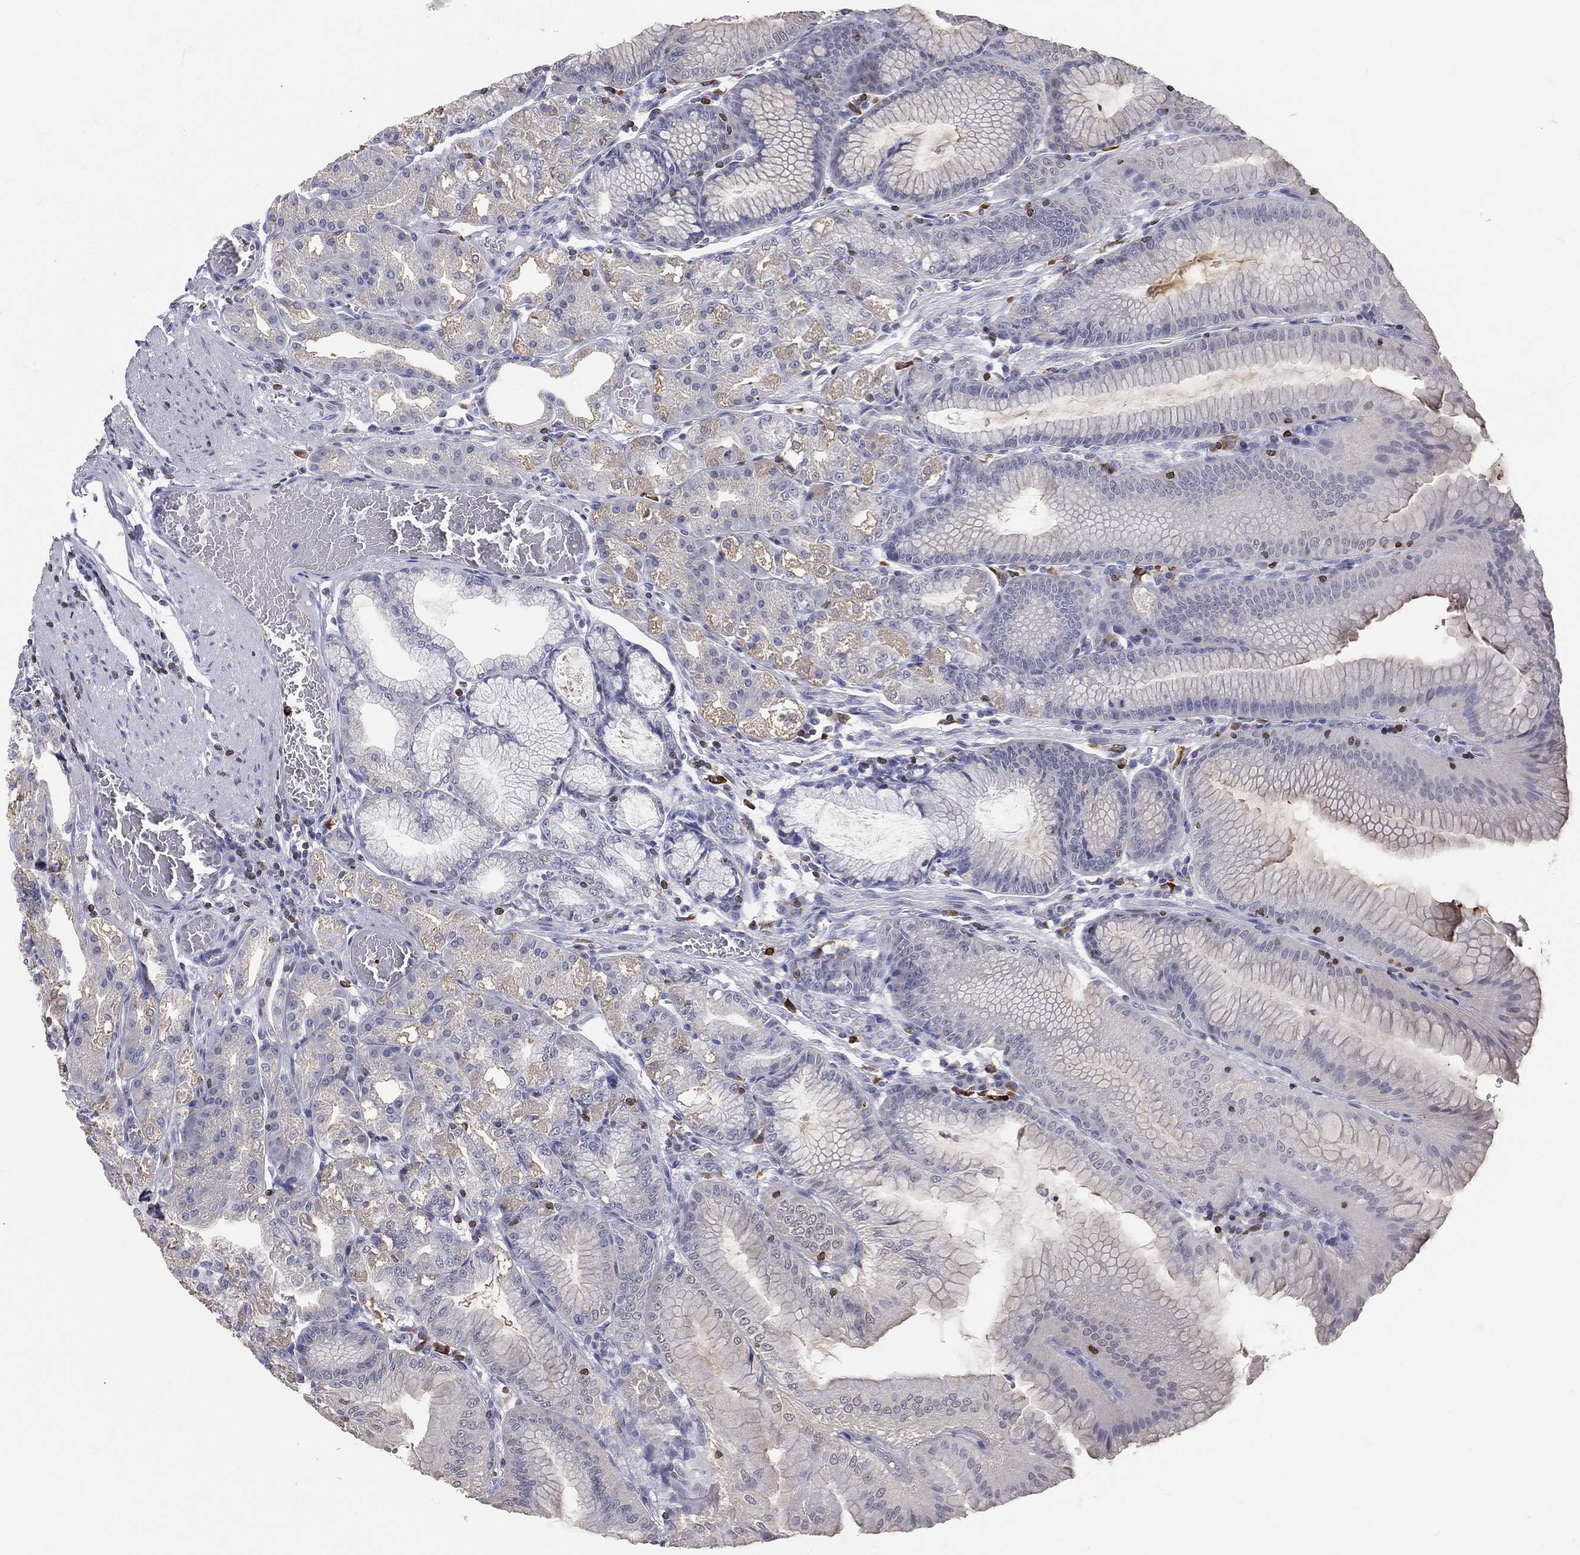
{"staining": {"intensity": "negative", "quantity": "none", "location": "none"}, "tissue": "stomach", "cell_type": "Glandular cells", "image_type": "normal", "snomed": [{"axis": "morphology", "description": "Normal tissue, NOS"}, {"axis": "topography", "description": "Stomach"}], "caption": "DAB immunohistochemical staining of benign stomach exhibits no significant expression in glandular cells.", "gene": "CTSW", "patient": {"sex": "male", "age": 71}}